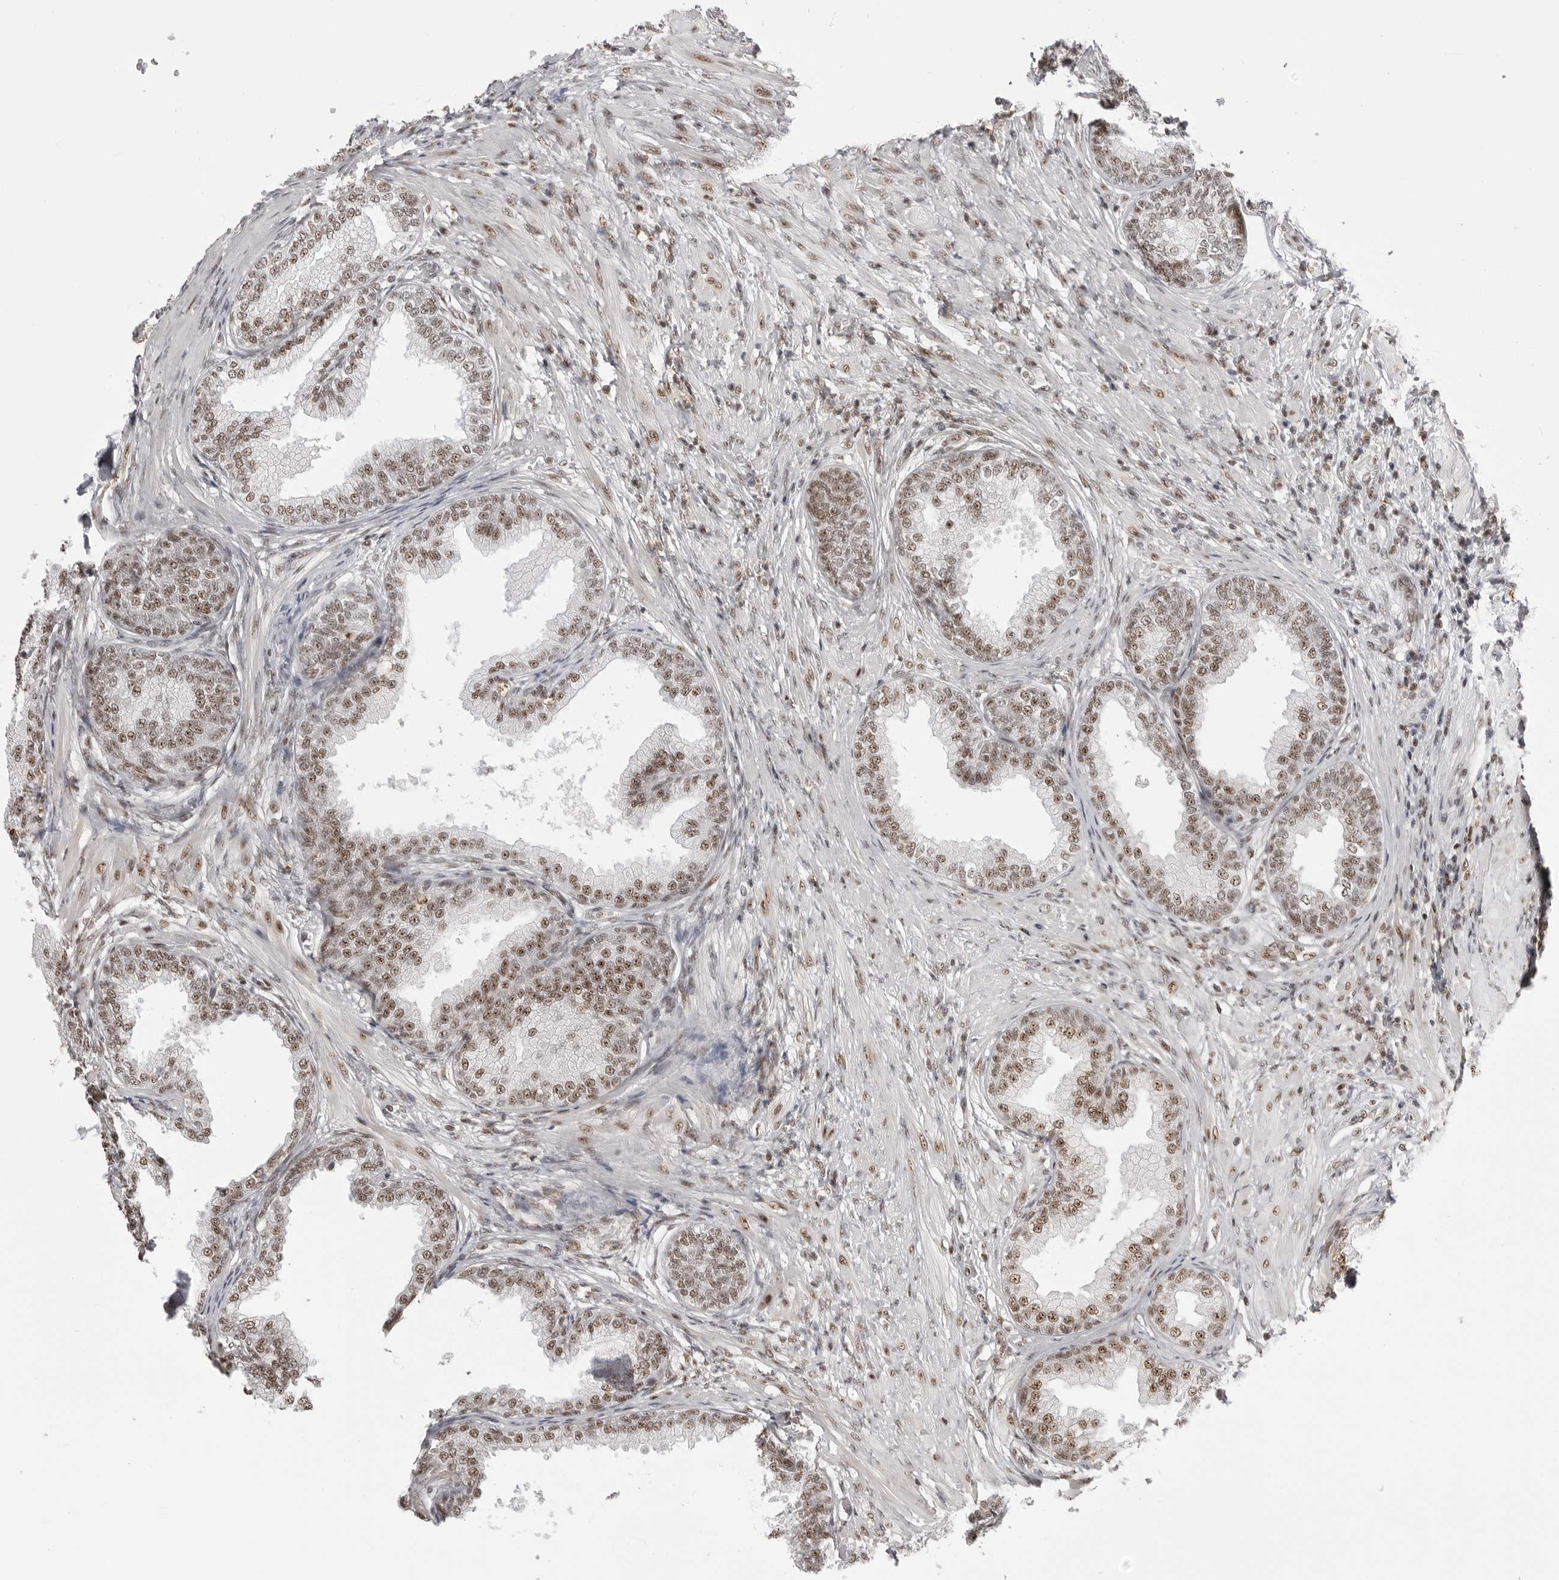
{"staining": {"intensity": "strong", "quantity": "25%-75%", "location": "nuclear"}, "tissue": "prostate", "cell_type": "Glandular cells", "image_type": "normal", "snomed": [{"axis": "morphology", "description": "Normal tissue, NOS"}, {"axis": "topography", "description": "Prostate"}], "caption": "Strong nuclear staining is seen in about 25%-75% of glandular cells in benign prostate. The staining was performed using DAB (3,3'-diaminobenzidine) to visualize the protein expression in brown, while the nuclei were stained in blue with hematoxylin (Magnification: 20x).", "gene": "WRAP53", "patient": {"sex": "male", "age": 76}}